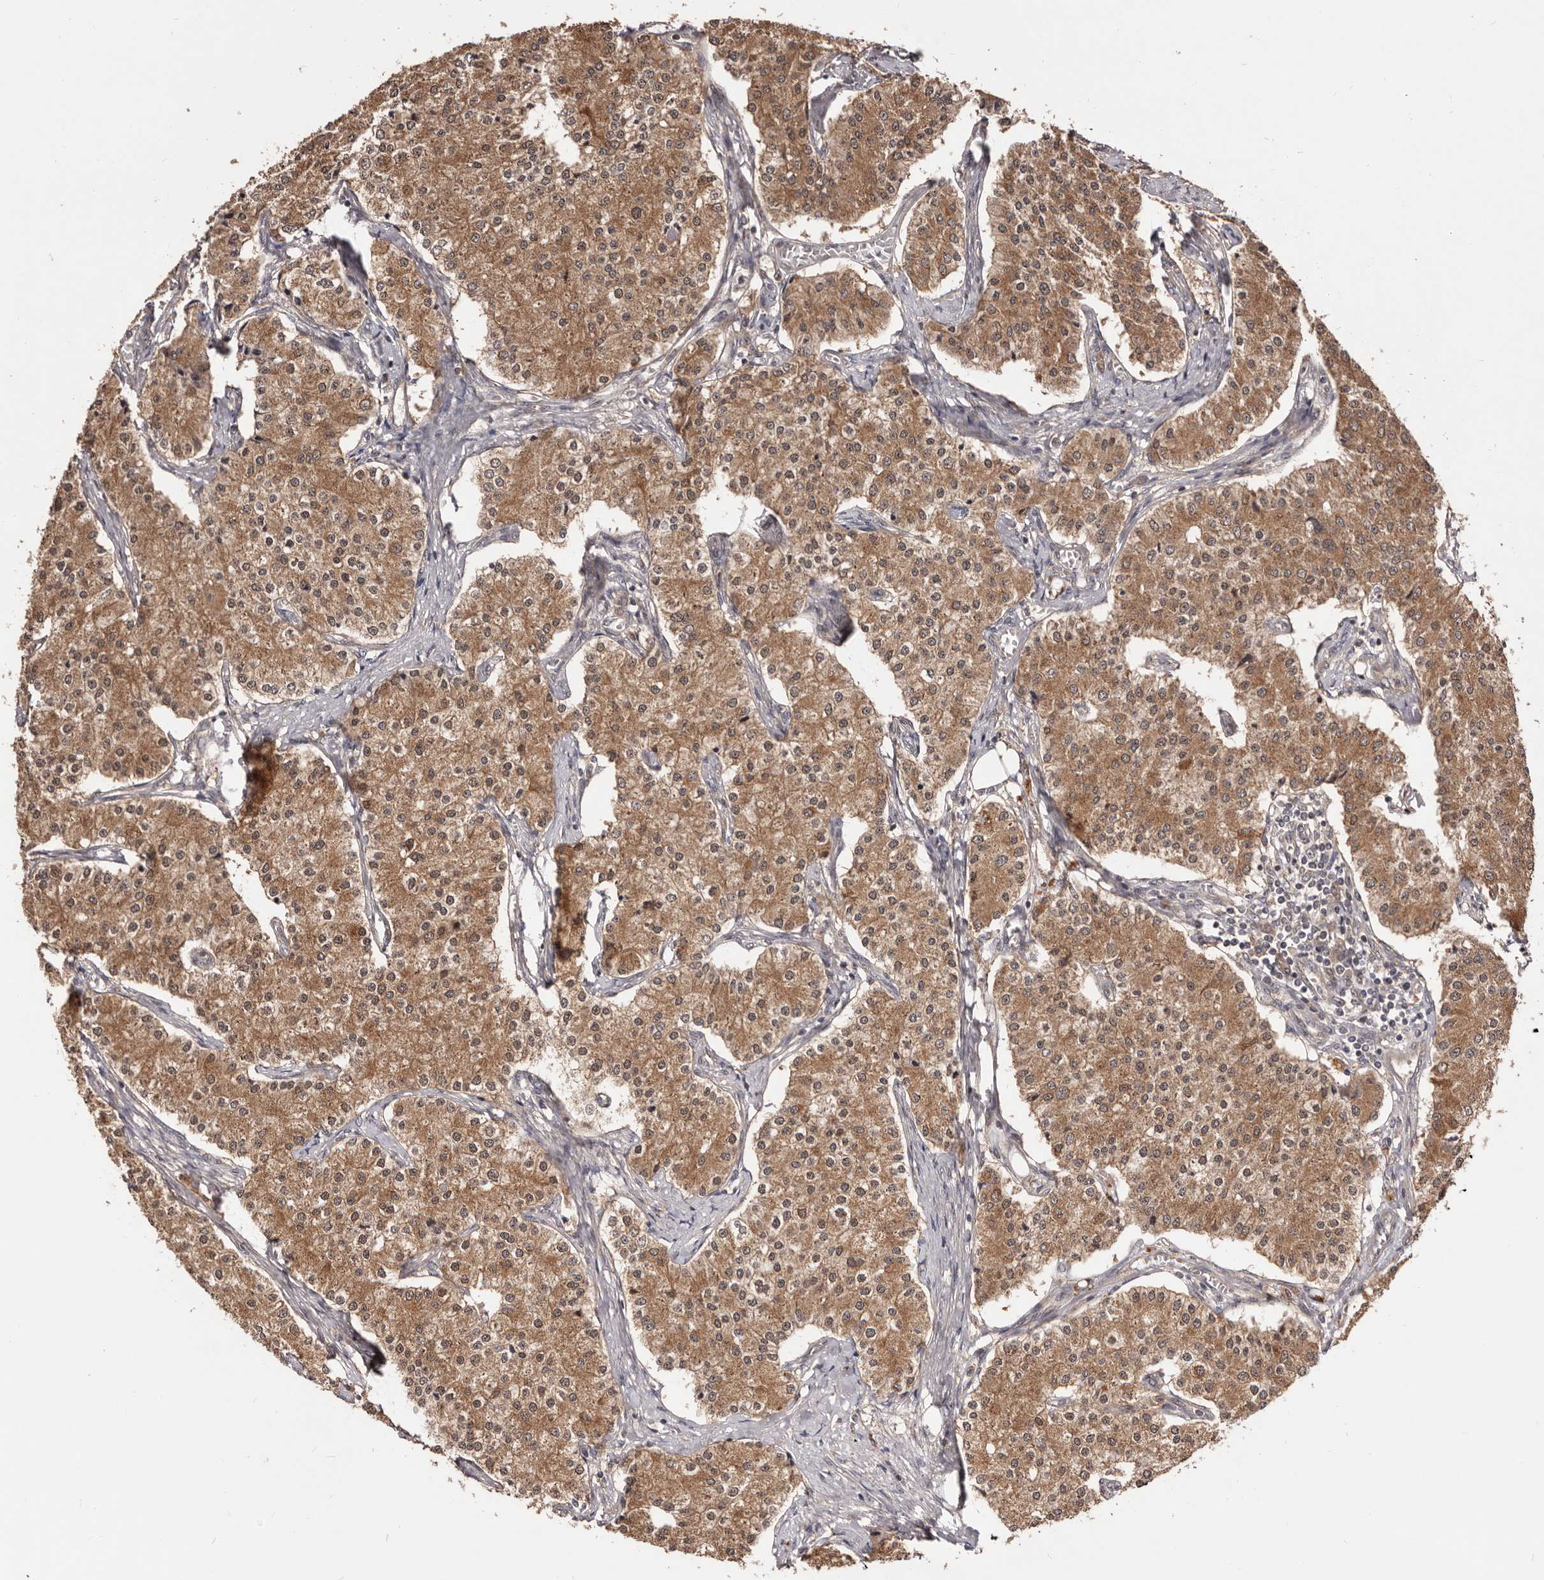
{"staining": {"intensity": "moderate", "quantity": ">75%", "location": "cytoplasmic/membranous"}, "tissue": "carcinoid", "cell_type": "Tumor cells", "image_type": "cancer", "snomed": [{"axis": "morphology", "description": "Carcinoid, malignant, NOS"}, {"axis": "topography", "description": "Colon"}], "caption": "DAB (3,3'-diaminobenzidine) immunohistochemical staining of carcinoid (malignant) displays moderate cytoplasmic/membranous protein staining in approximately >75% of tumor cells.", "gene": "MDP1", "patient": {"sex": "female", "age": 52}}